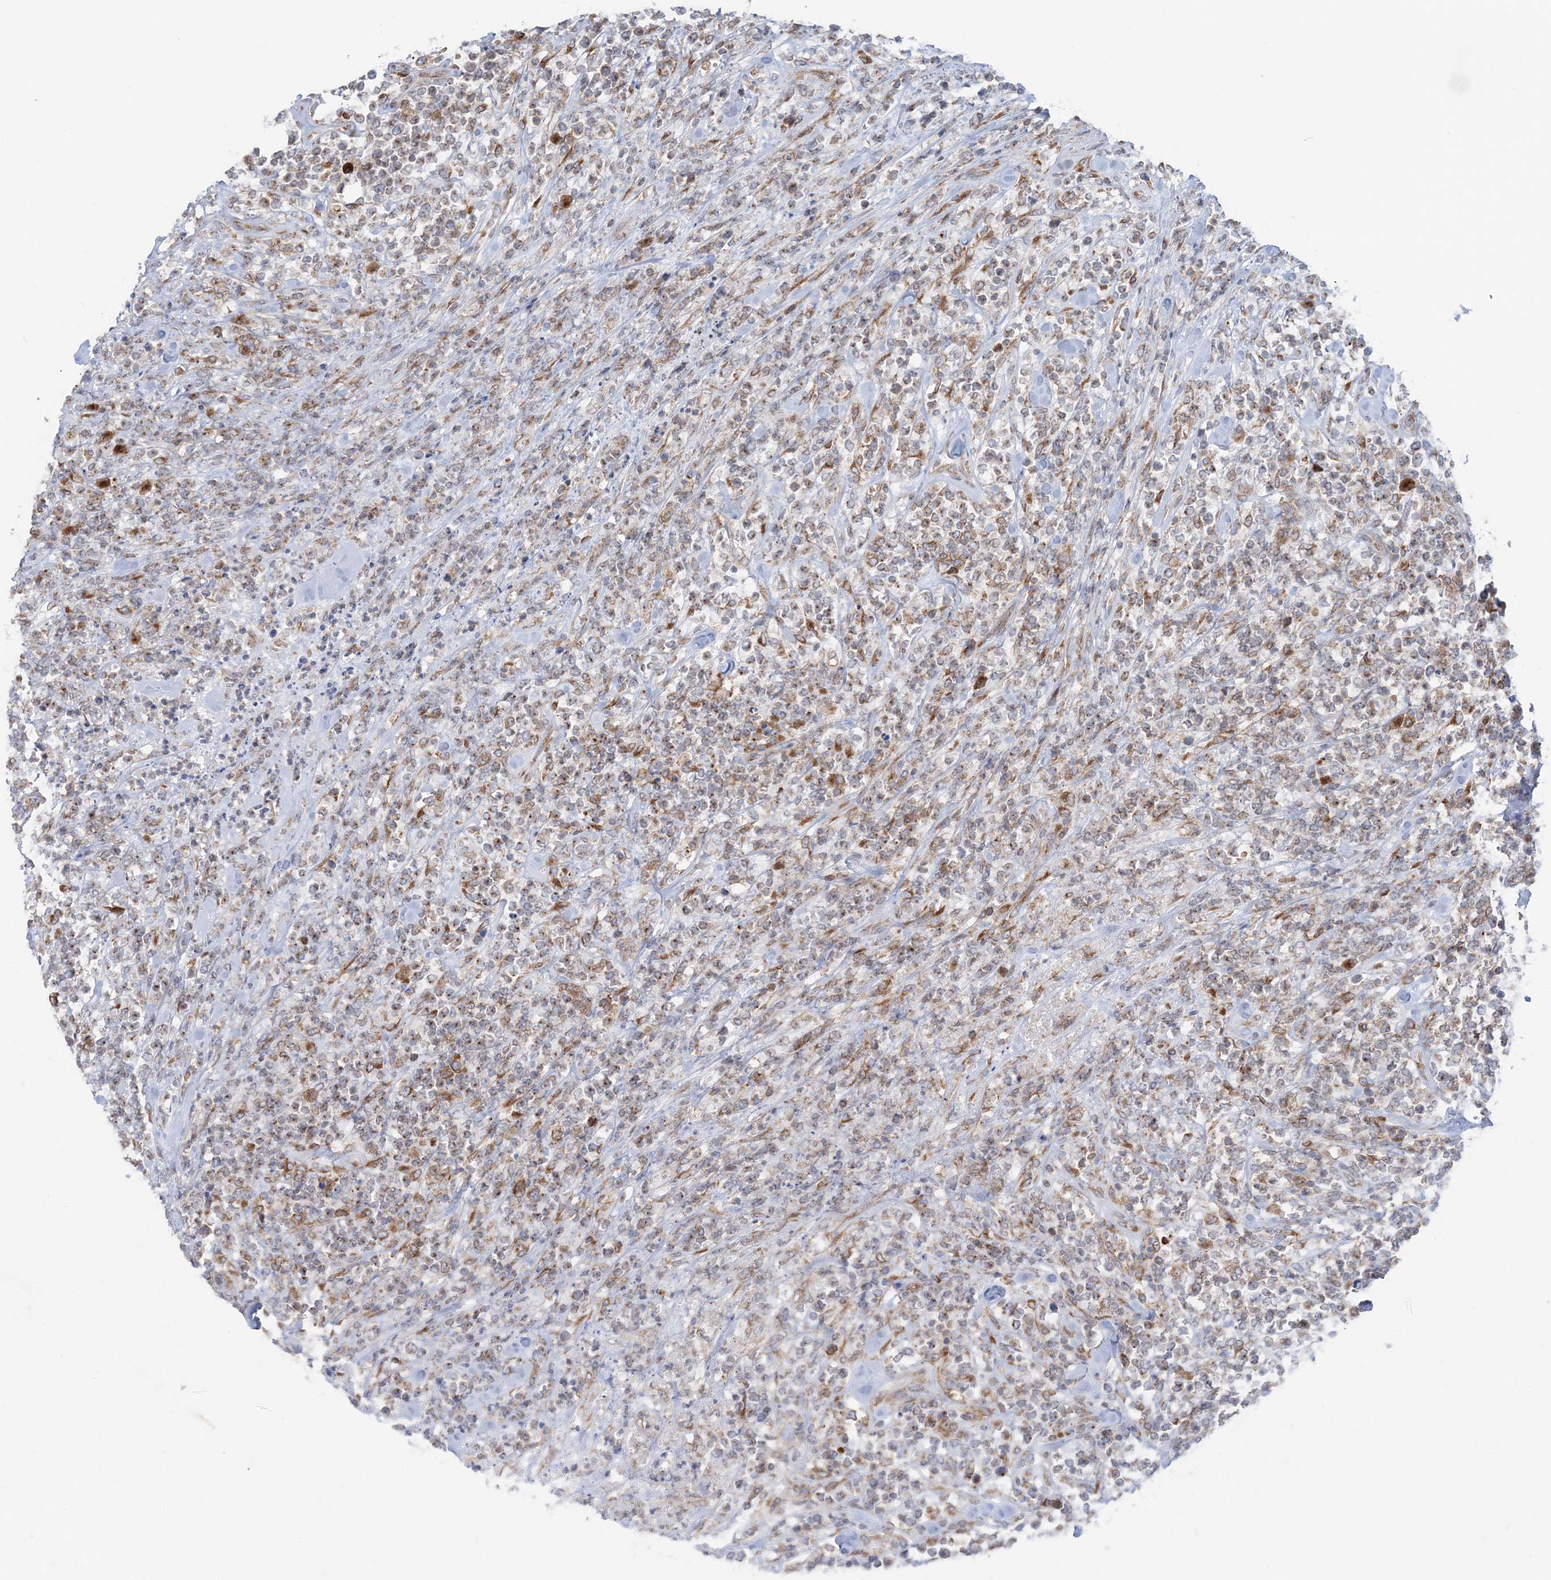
{"staining": {"intensity": "moderate", "quantity": "<25%", "location": "cytoplasmic/membranous"}, "tissue": "lymphoma", "cell_type": "Tumor cells", "image_type": "cancer", "snomed": [{"axis": "morphology", "description": "Malignant lymphoma, non-Hodgkin's type, High grade"}, {"axis": "topography", "description": "Soft tissue"}], "caption": "Lymphoma was stained to show a protein in brown. There is low levels of moderate cytoplasmic/membranous positivity in about <25% of tumor cells.", "gene": "TMED10", "patient": {"sex": "male", "age": 18}}